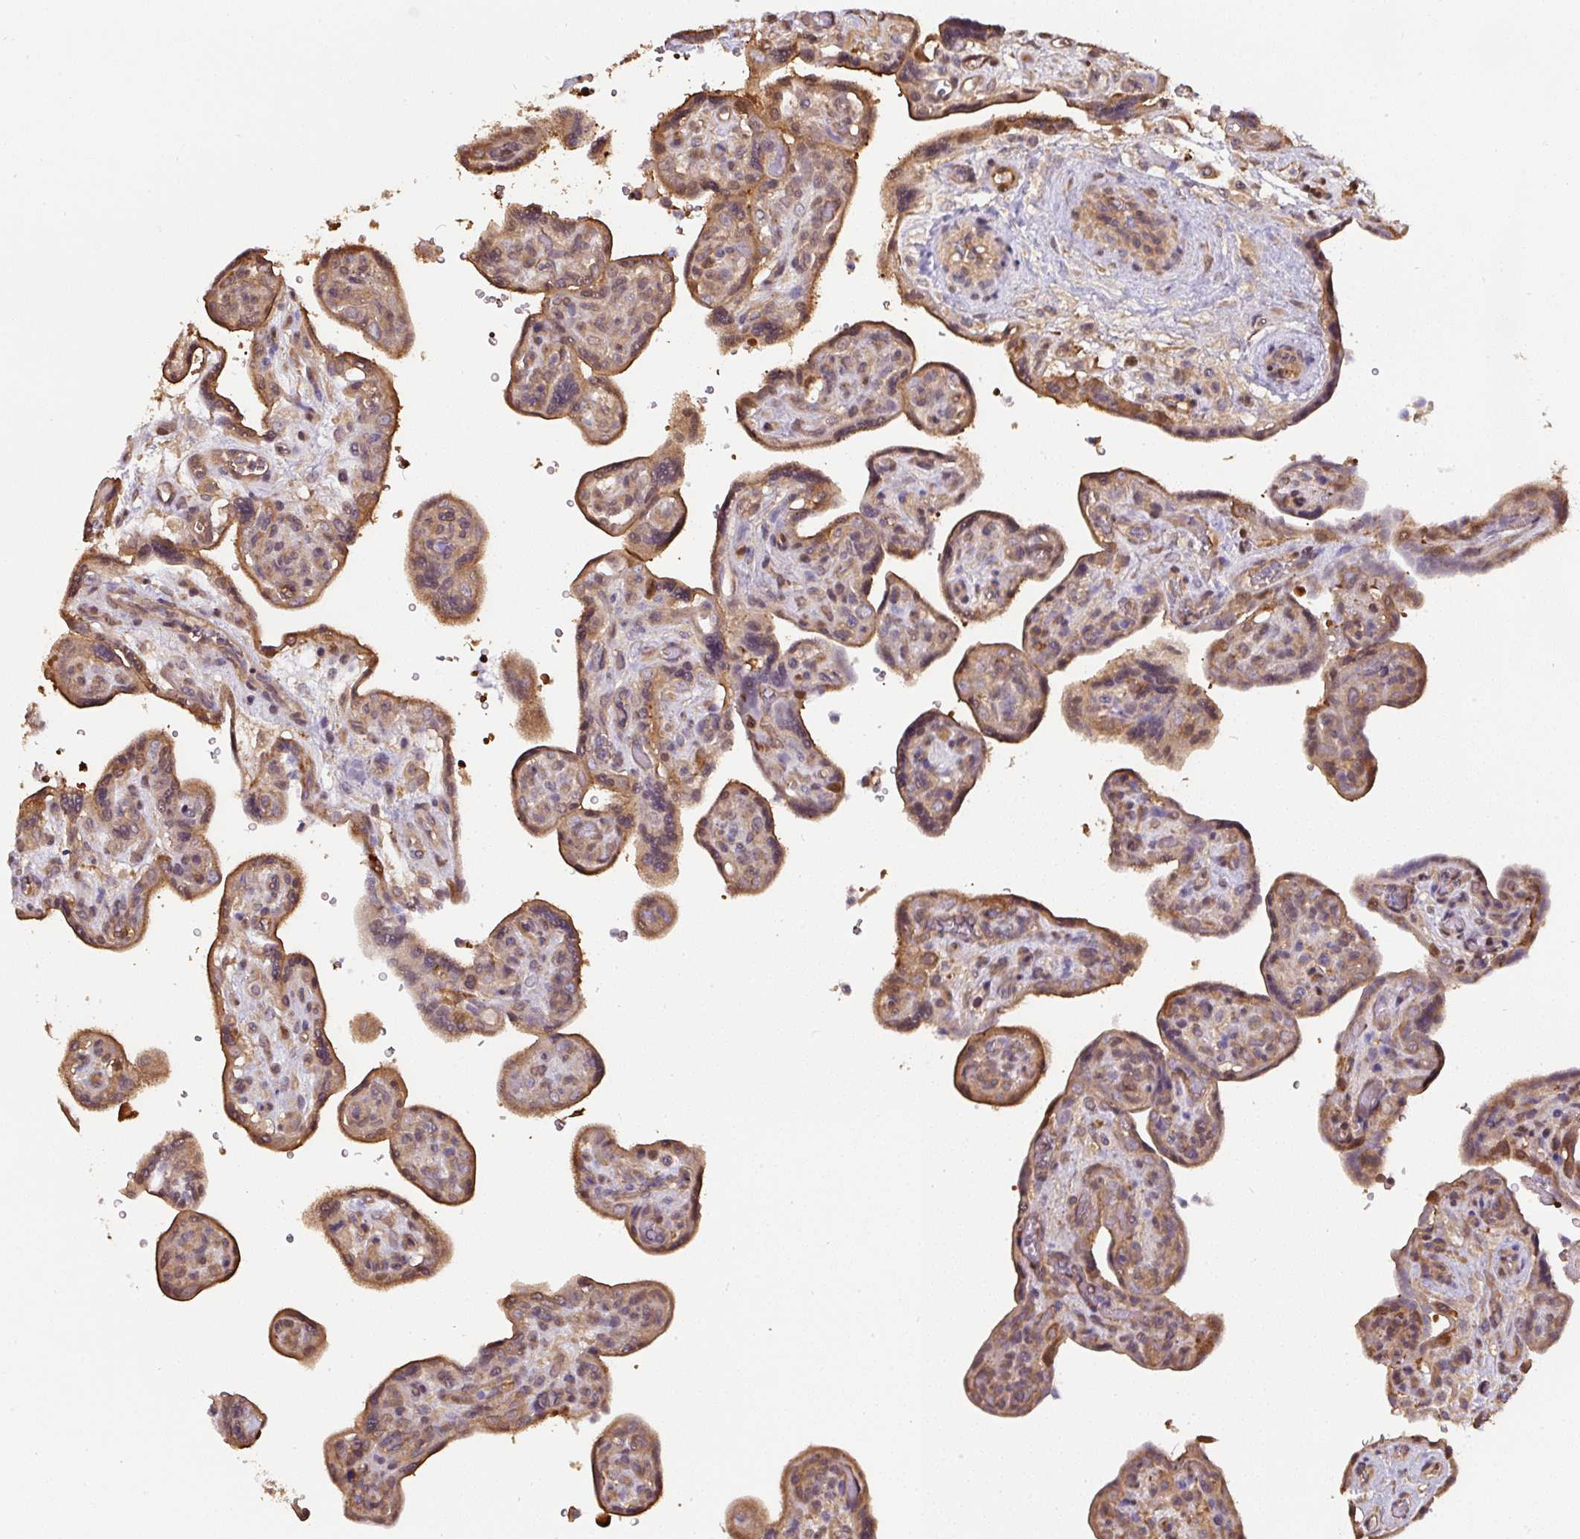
{"staining": {"intensity": "moderate", "quantity": "25%-75%", "location": "cytoplasmic/membranous"}, "tissue": "placenta", "cell_type": "Decidual cells", "image_type": "normal", "snomed": [{"axis": "morphology", "description": "Normal tissue, NOS"}, {"axis": "topography", "description": "Placenta"}], "caption": "Immunohistochemistry photomicrograph of normal placenta: human placenta stained using immunohistochemistry demonstrates medium levels of moderate protein expression localized specifically in the cytoplasmic/membranous of decidual cells, appearing as a cytoplasmic/membranous brown color.", "gene": "ST13", "patient": {"sex": "female", "age": 39}}